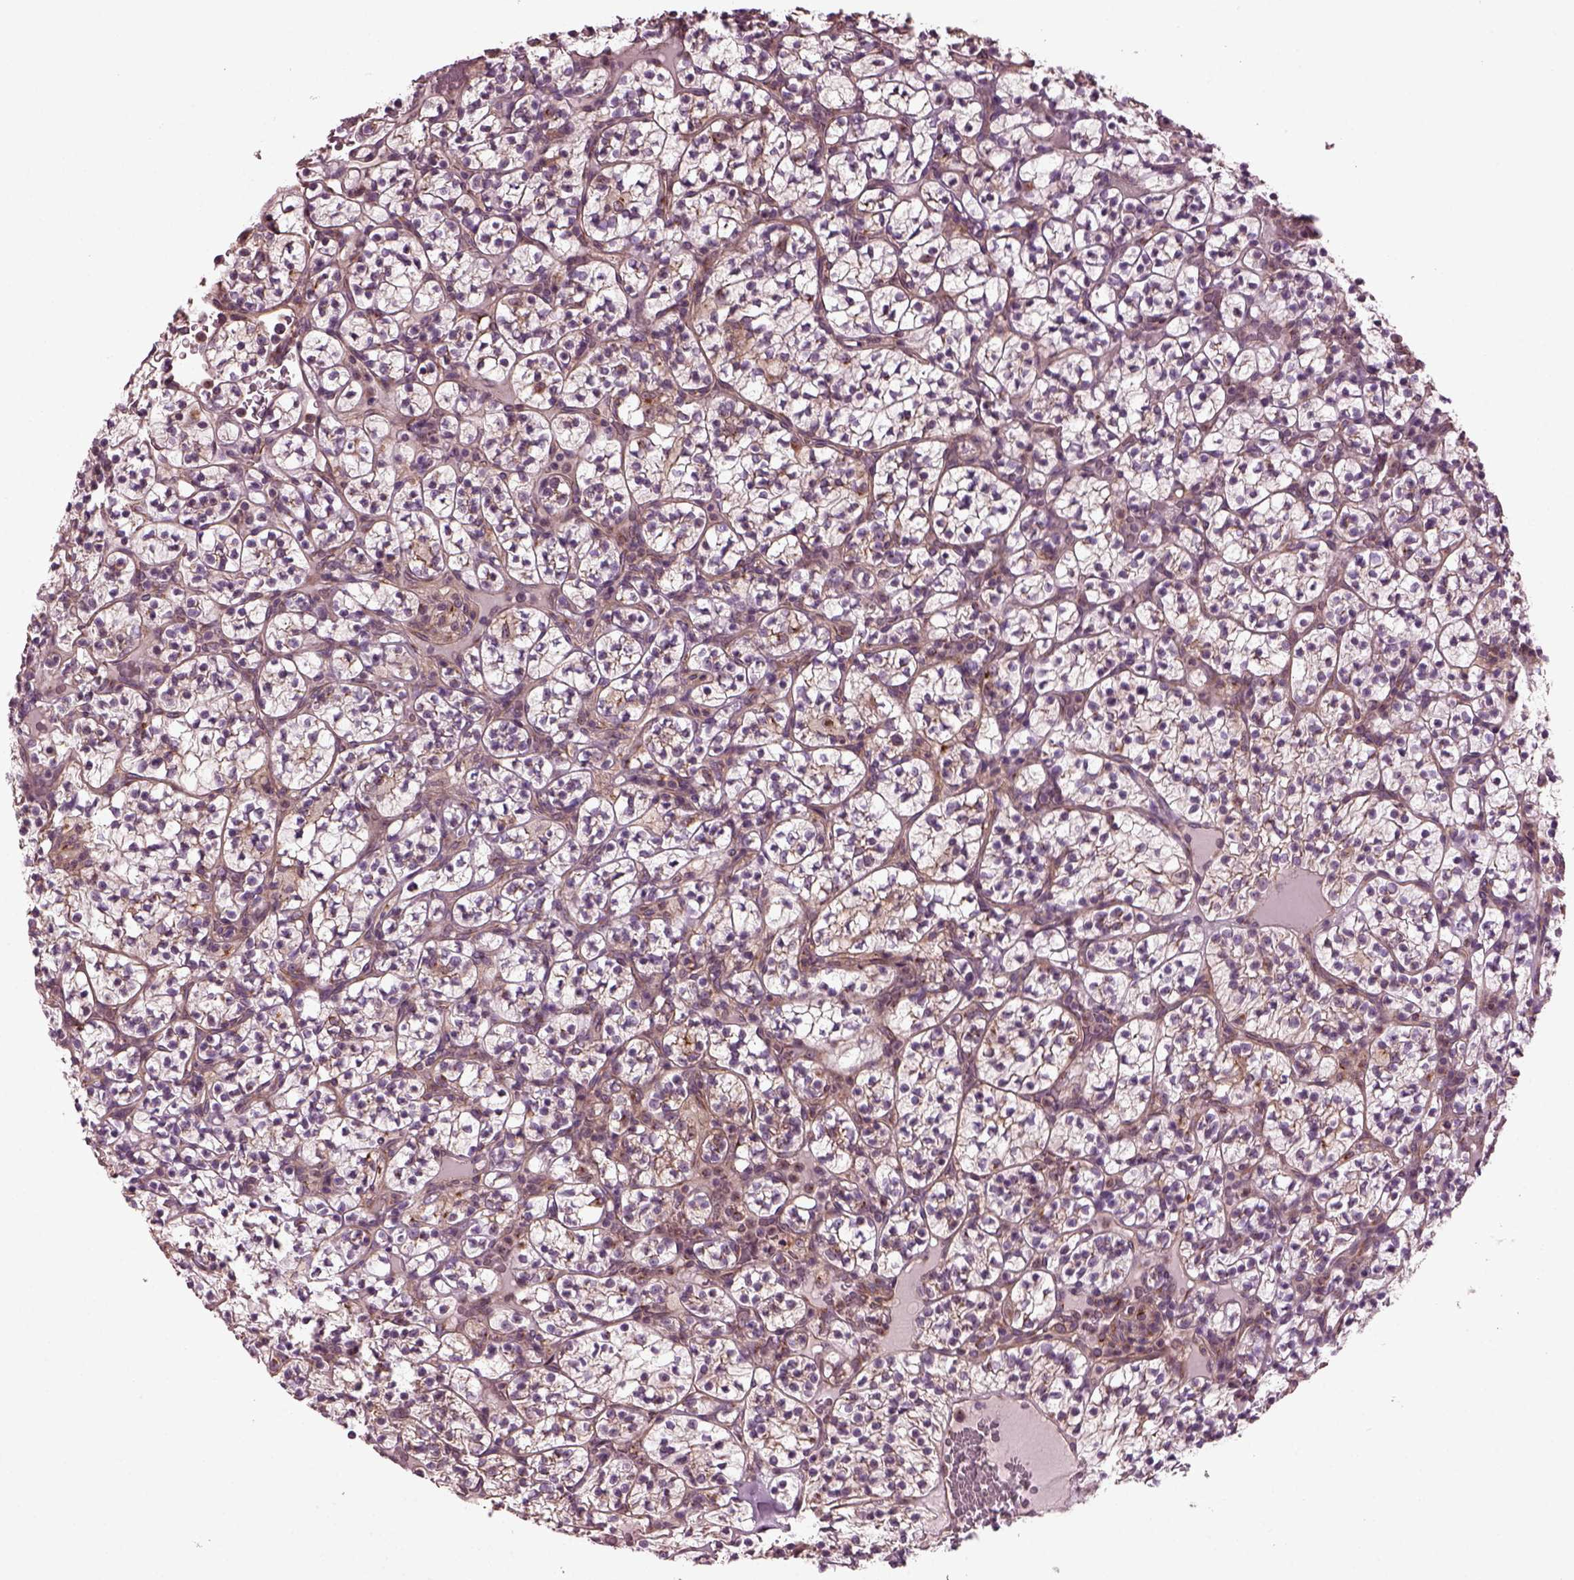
{"staining": {"intensity": "negative", "quantity": "none", "location": "none"}, "tissue": "renal cancer", "cell_type": "Tumor cells", "image_type": "cancer", "snomed": [{"axis": "morphology", "description": "Adenocarcinoma, NOS"}, {"axis": "topography", "description": "Kidney"}], "caption": "Tumor cells show no significant positivity in adenocarcinoma (renal). (Immunohistochemistry (ihc), brightfield microscopy, high magnification).", "gene": "RUFY3", "patient": {"sex": "female", "age": 89}}